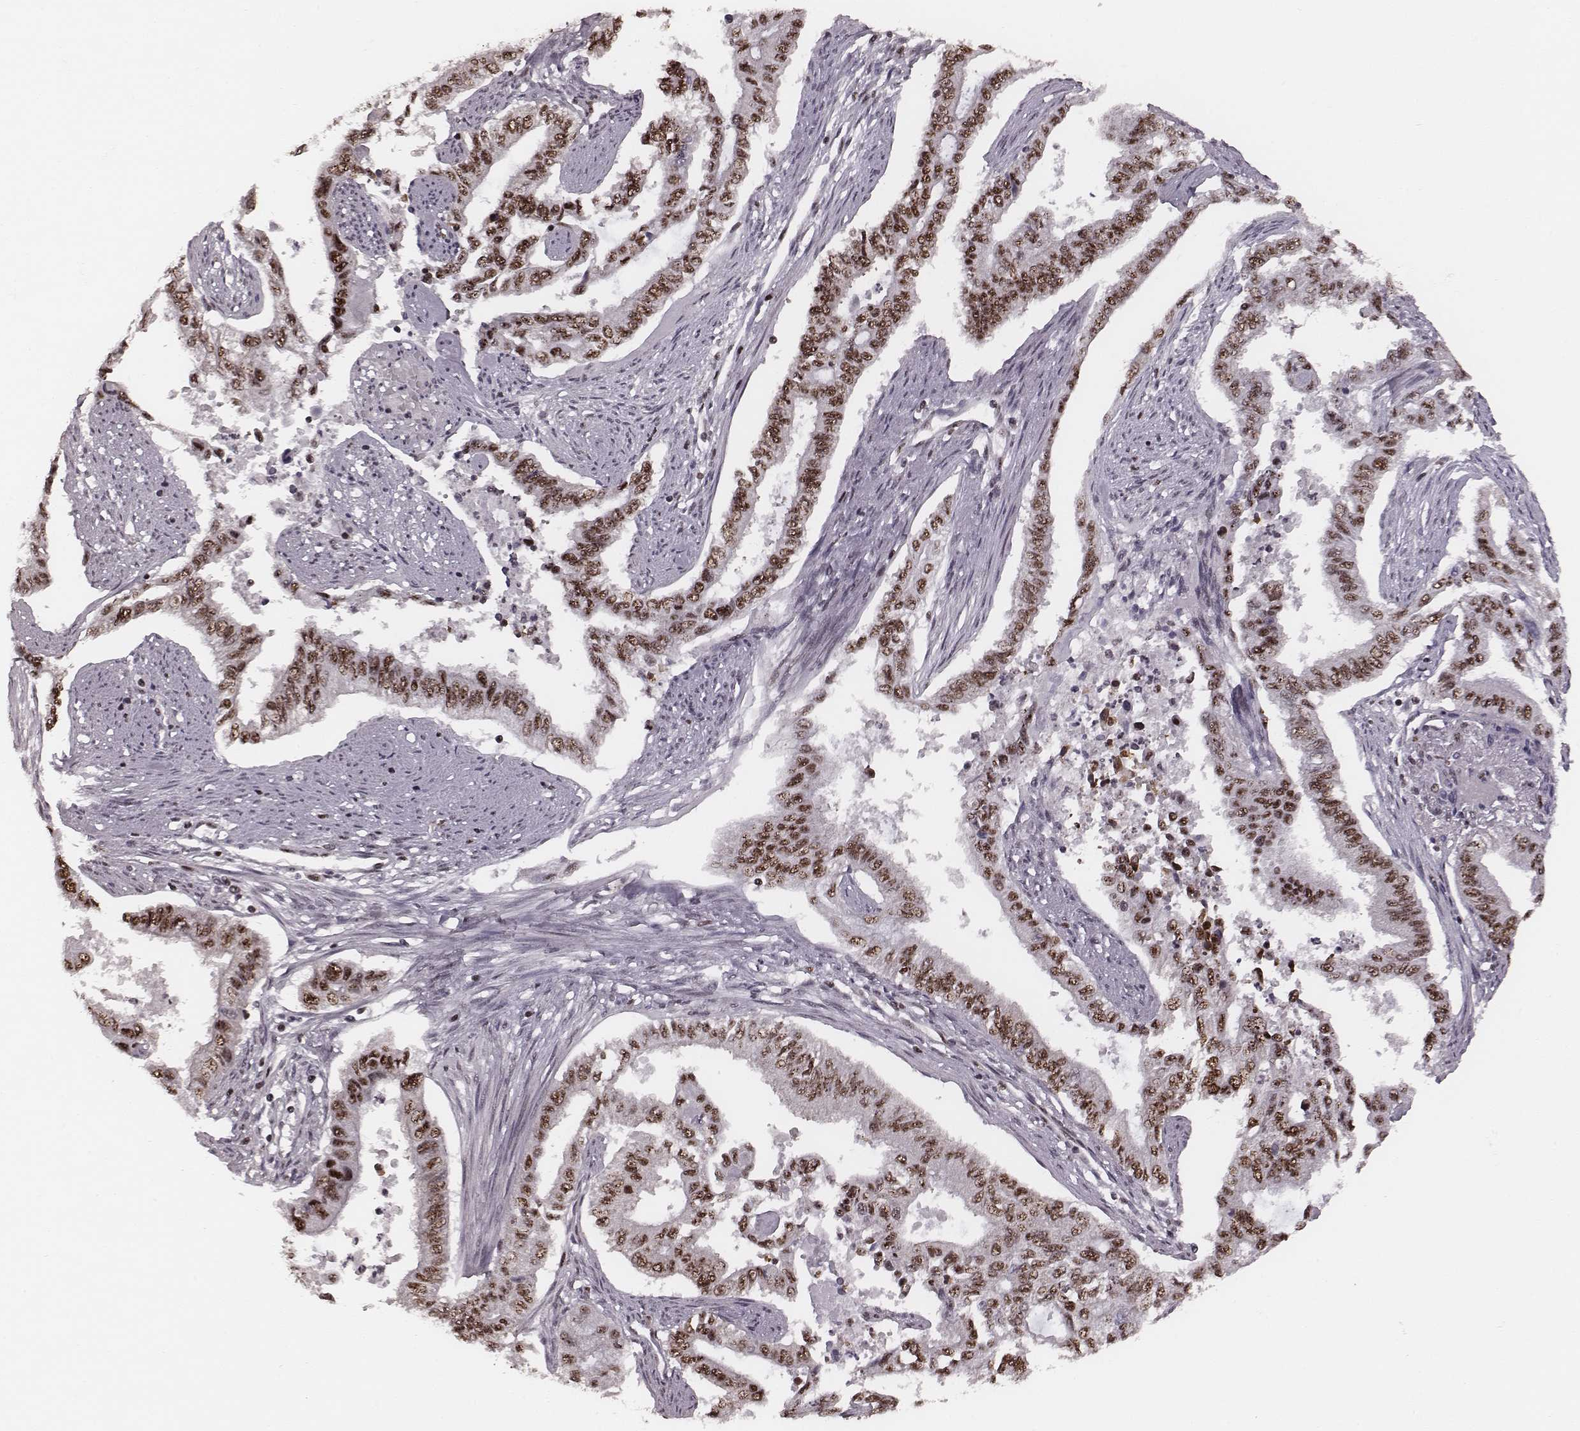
{"staining": {"intensity": "moderate", "quantity": ">75%", "location": "nuclear"}, "tissue": "endometrial cancer", "cell_type": "Tumor cells", "image_type": "cancer", "snomed": [{"axis": "morphology", "description": "Adenocarcinoma, NOS"}, {"axis": "topography", "description": "Uterus"}], "caption": "Immunohistochemistry (IHC) (DAB (3,3'-diaminobenzidine)) staining of human endometrial adenocarcinoma reveals moderate nuclear protein expression in approximately >75% of tumor cells.", "gene": "LUC7L", "patient": {"sex": "female", "age": 59}}